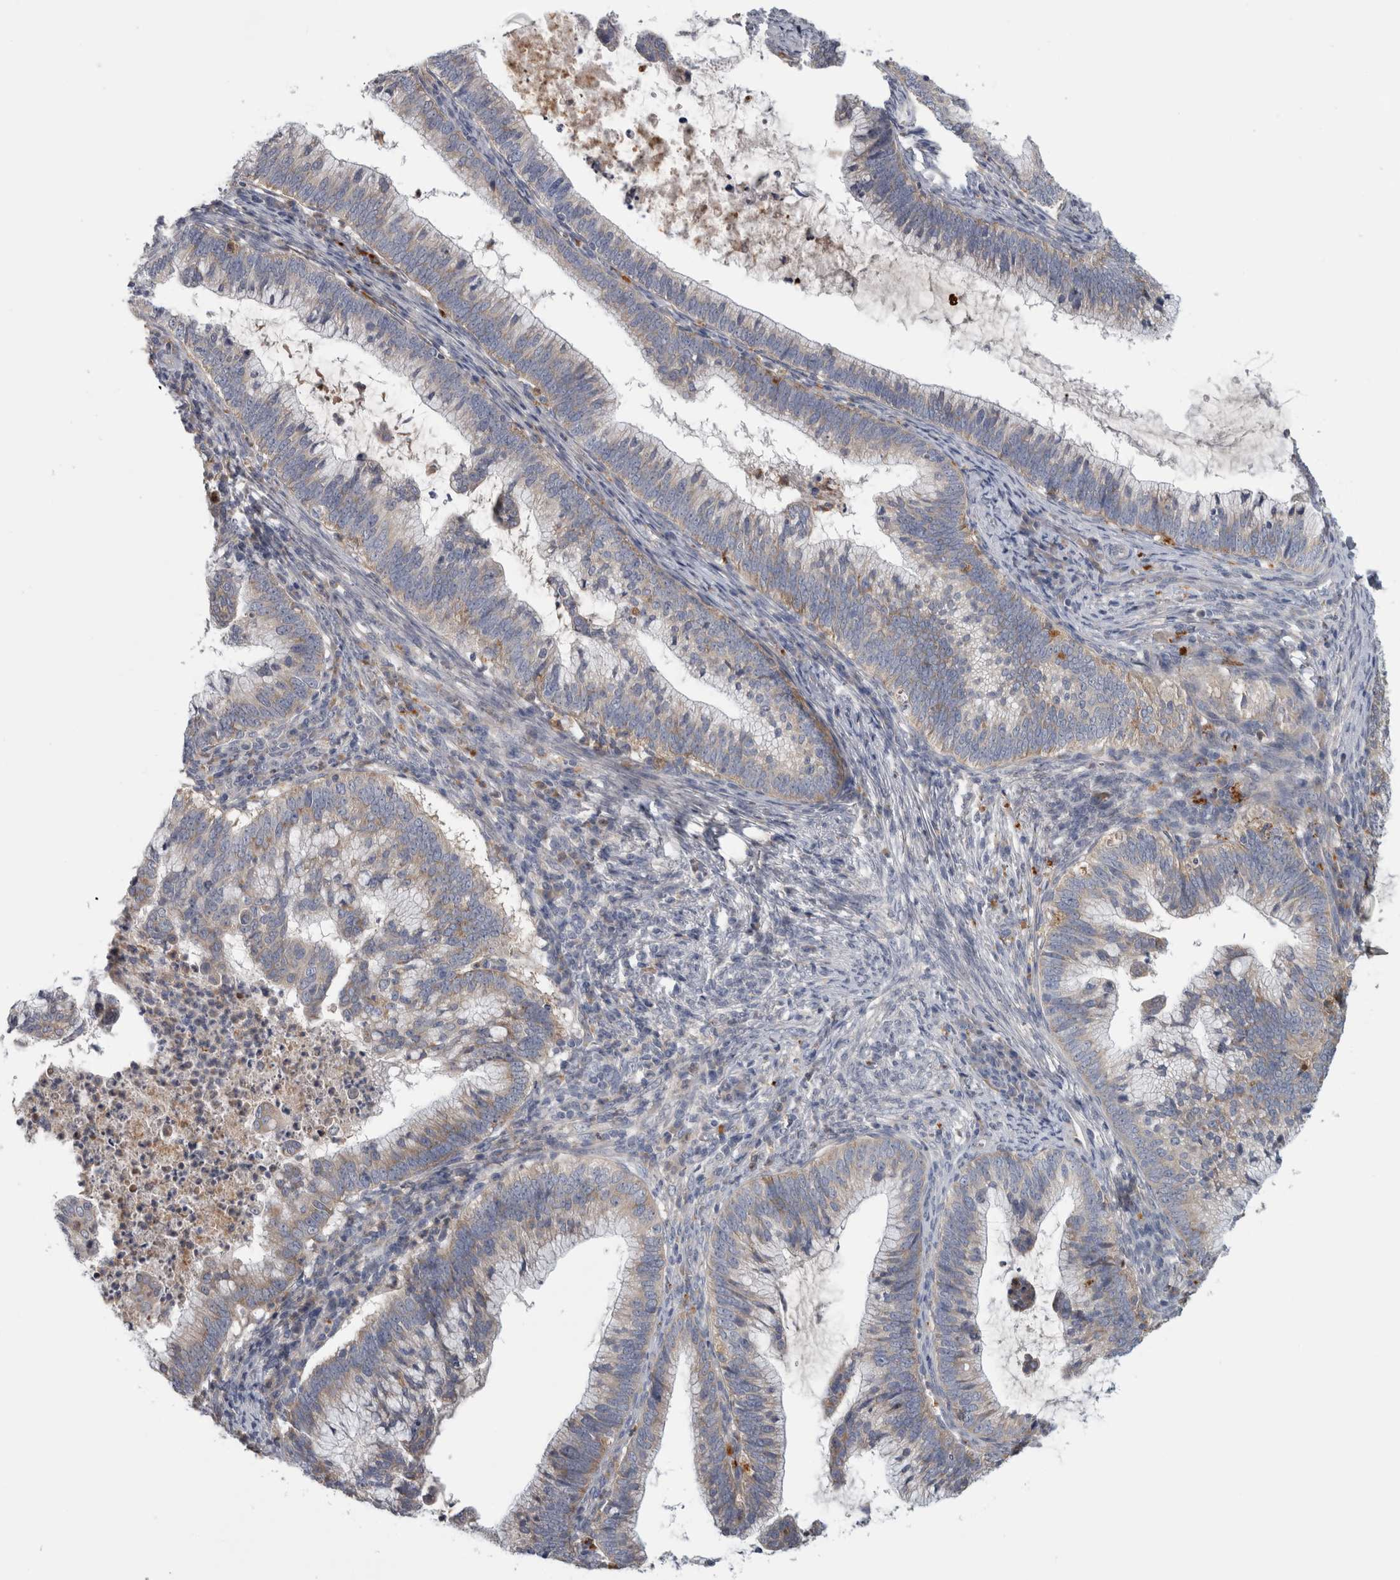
{"staining": {"intensity": "weak", "quantity": "25%-75%", "location": "cytoplasmic/membranous"}, "tissue": "cervical cancer", "cell_type": "Tumor cells", "image_type": "cancer", "snomed": [{"axis": "morphology", "description": "Adenocarcinoma, NOS"}, {"axis": "topography", "description": "Cervix"}], "caption": "A brown stain highlights weak cytoplasmic/membranous expression of a protein in cervical cancer (adenocarcinoma) tumor cells.", "gene": "ATXN2", "patient": {"sex": "female", "age": 36}}